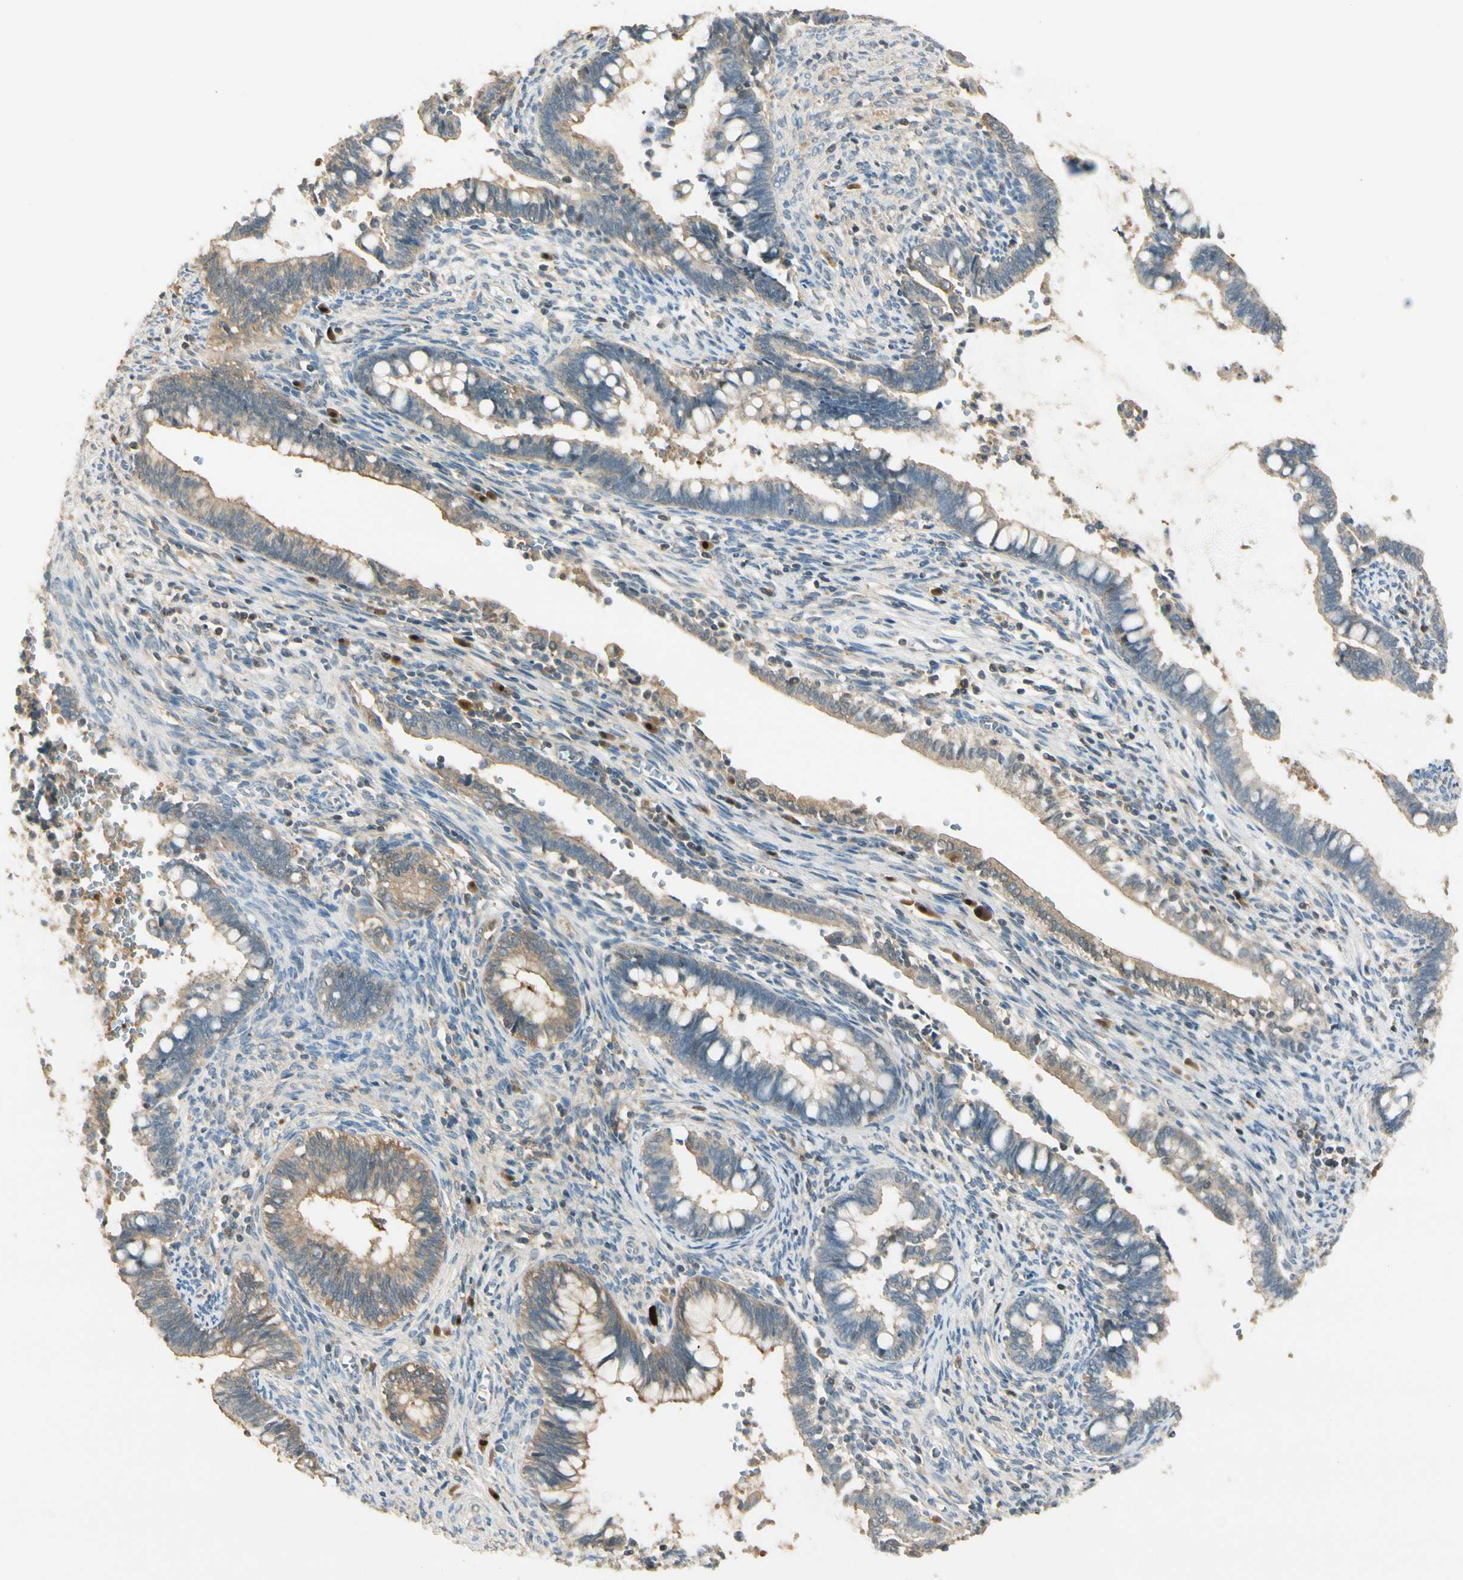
{"staining": {"intensity": "weak", "quantity": ">75%", "location": "cytoplasmic/membranous"}, "tissue": "cervical cancer", "cell_type": "Tumor cells", "image_type": "cancer", "snomed": [{"axis": "morphology", "description": "Adenocarcinoma, NOS"}, {"axis": "topography", "description": "Cervix"}], "caption": "There is low levels of weak cytoplasmic/membranous positivity in tumor cells of cervical cancer, as demonstrated by immunohistochemical staining (brown color).", "gene": "PLXNA1", "patient": {"sex": "female", "age": 44}}